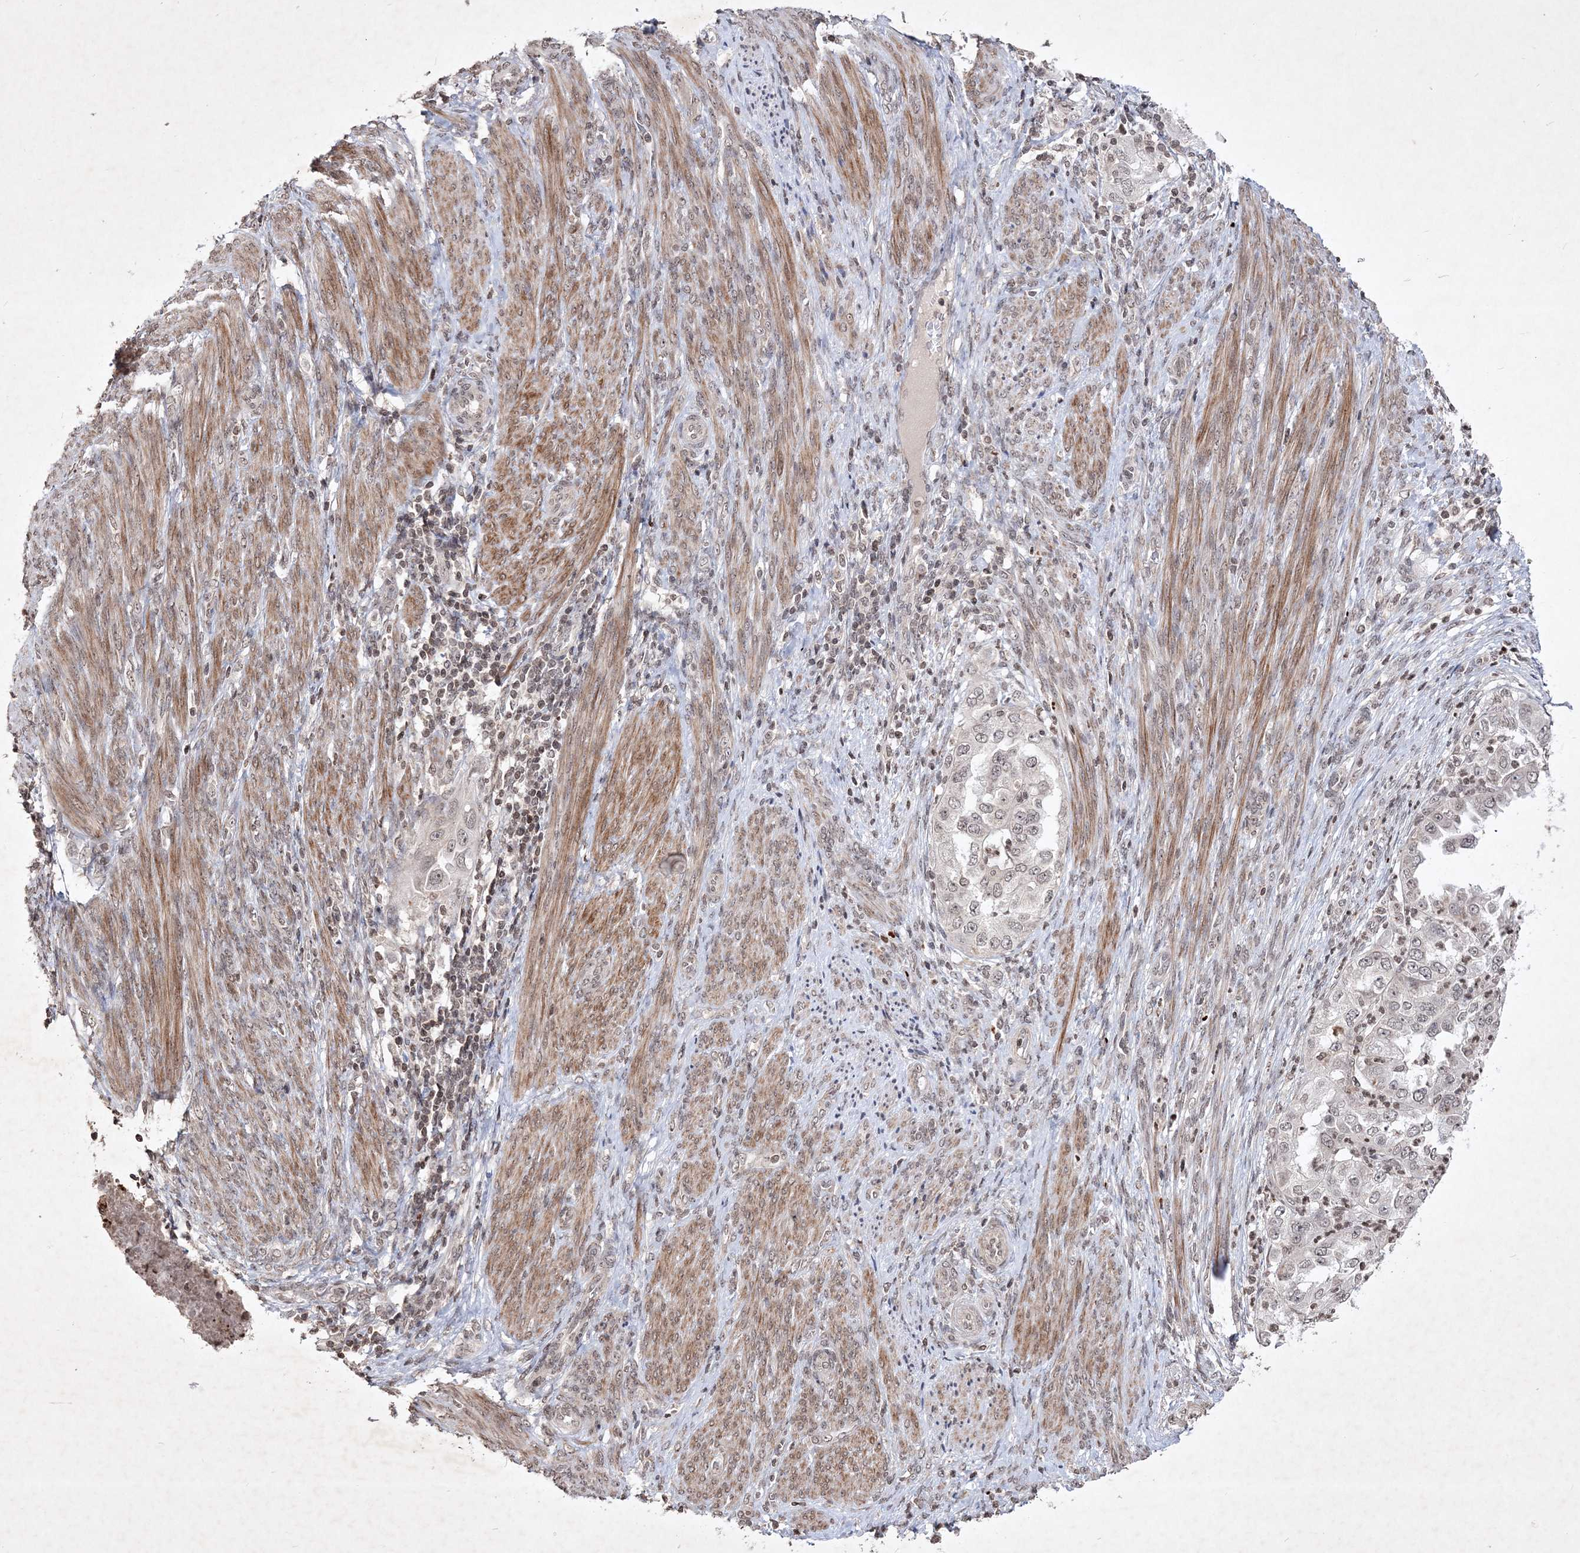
{"staining": {"intensity": "weak", "quantity": "25%-75%", "location": "nuclear"}, "tissue": "endometrial cancer", "cell_type": "Tumor cells", "image_type": "cancer", "snomed": [{"axis": "morphology", "description": "Adenocarcinoma, NOS"}, {"axis": "topography", "description": "Endometrium"}], "caption": "A high-resolution image shows immunohistochemistry staining of adenocarcinoma (endometrial), which reveals weak nuclear positivity in about 25%-75% of tumor cells.", "gene": "SOWAHB", "patient": {"sex": "female", "age": 85}}